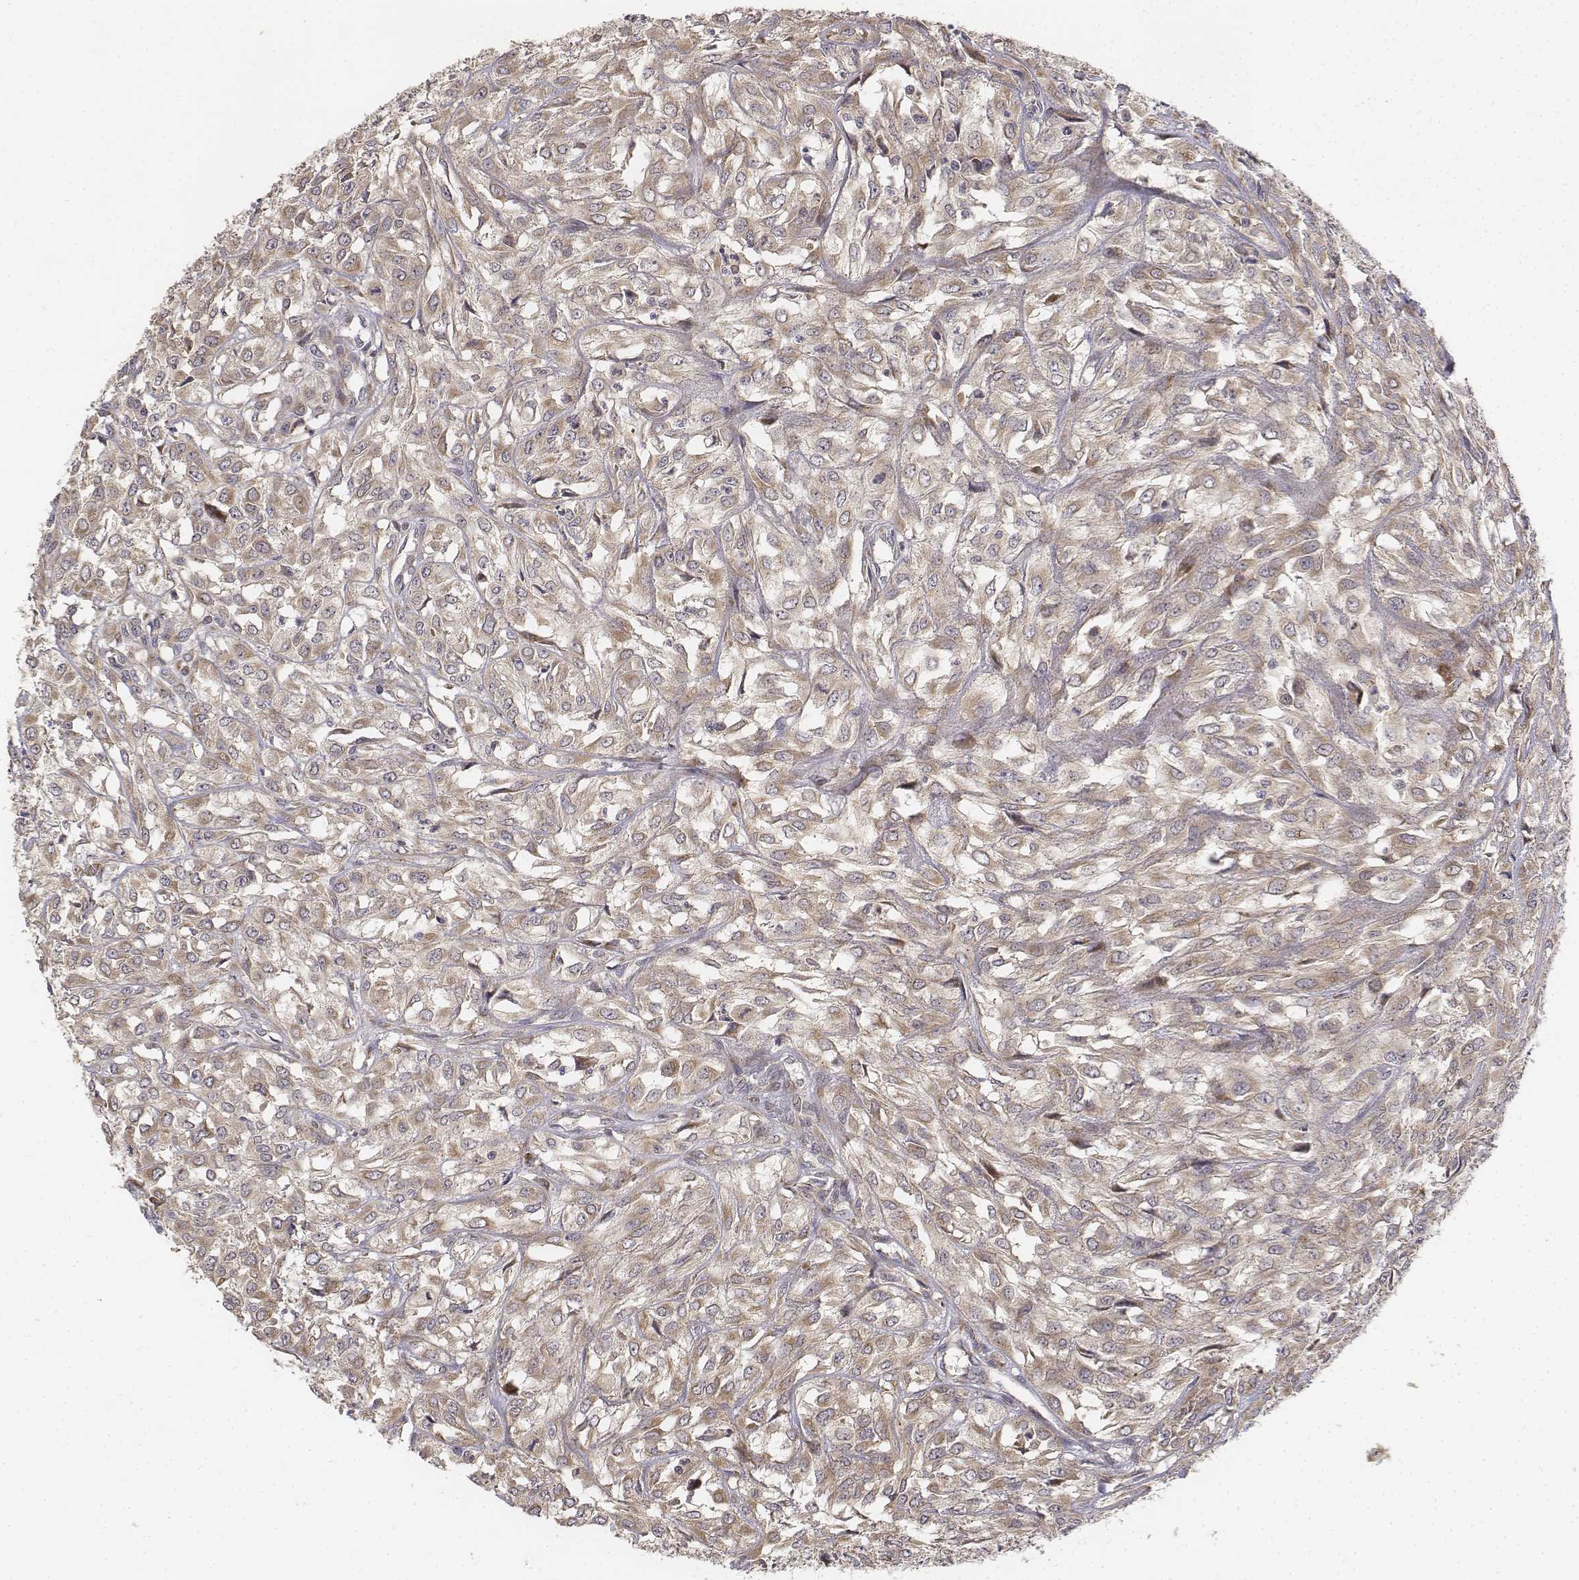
{"staining": {"intensity": "weak", "quantity": ">75%", "location": "cytoplasmic/membranous"}, "tissue": "urothelial cancer", "cell_type": "Tumor cells", "image_type": "cancer", "snomed": [{"axis": "morphology", "description": "Urothelial carcinoma, High grade"}, {"axis": "topography", "description": "Urinary bladder"}], "caption": "Immunohistochemistry (IHC) micrograph of neoplastic tissue: high-grade urothelial carcinoma stained using immunohistochemistry (IHC) exhibits low levels of weak protein expression localized specifically in the cytoplasmic/membranous of tumor cells, appearing as a cytoplasmic/membranous brown color.", "gene": "FBXO21", "patient": {"sex": "male", "age": 67}}